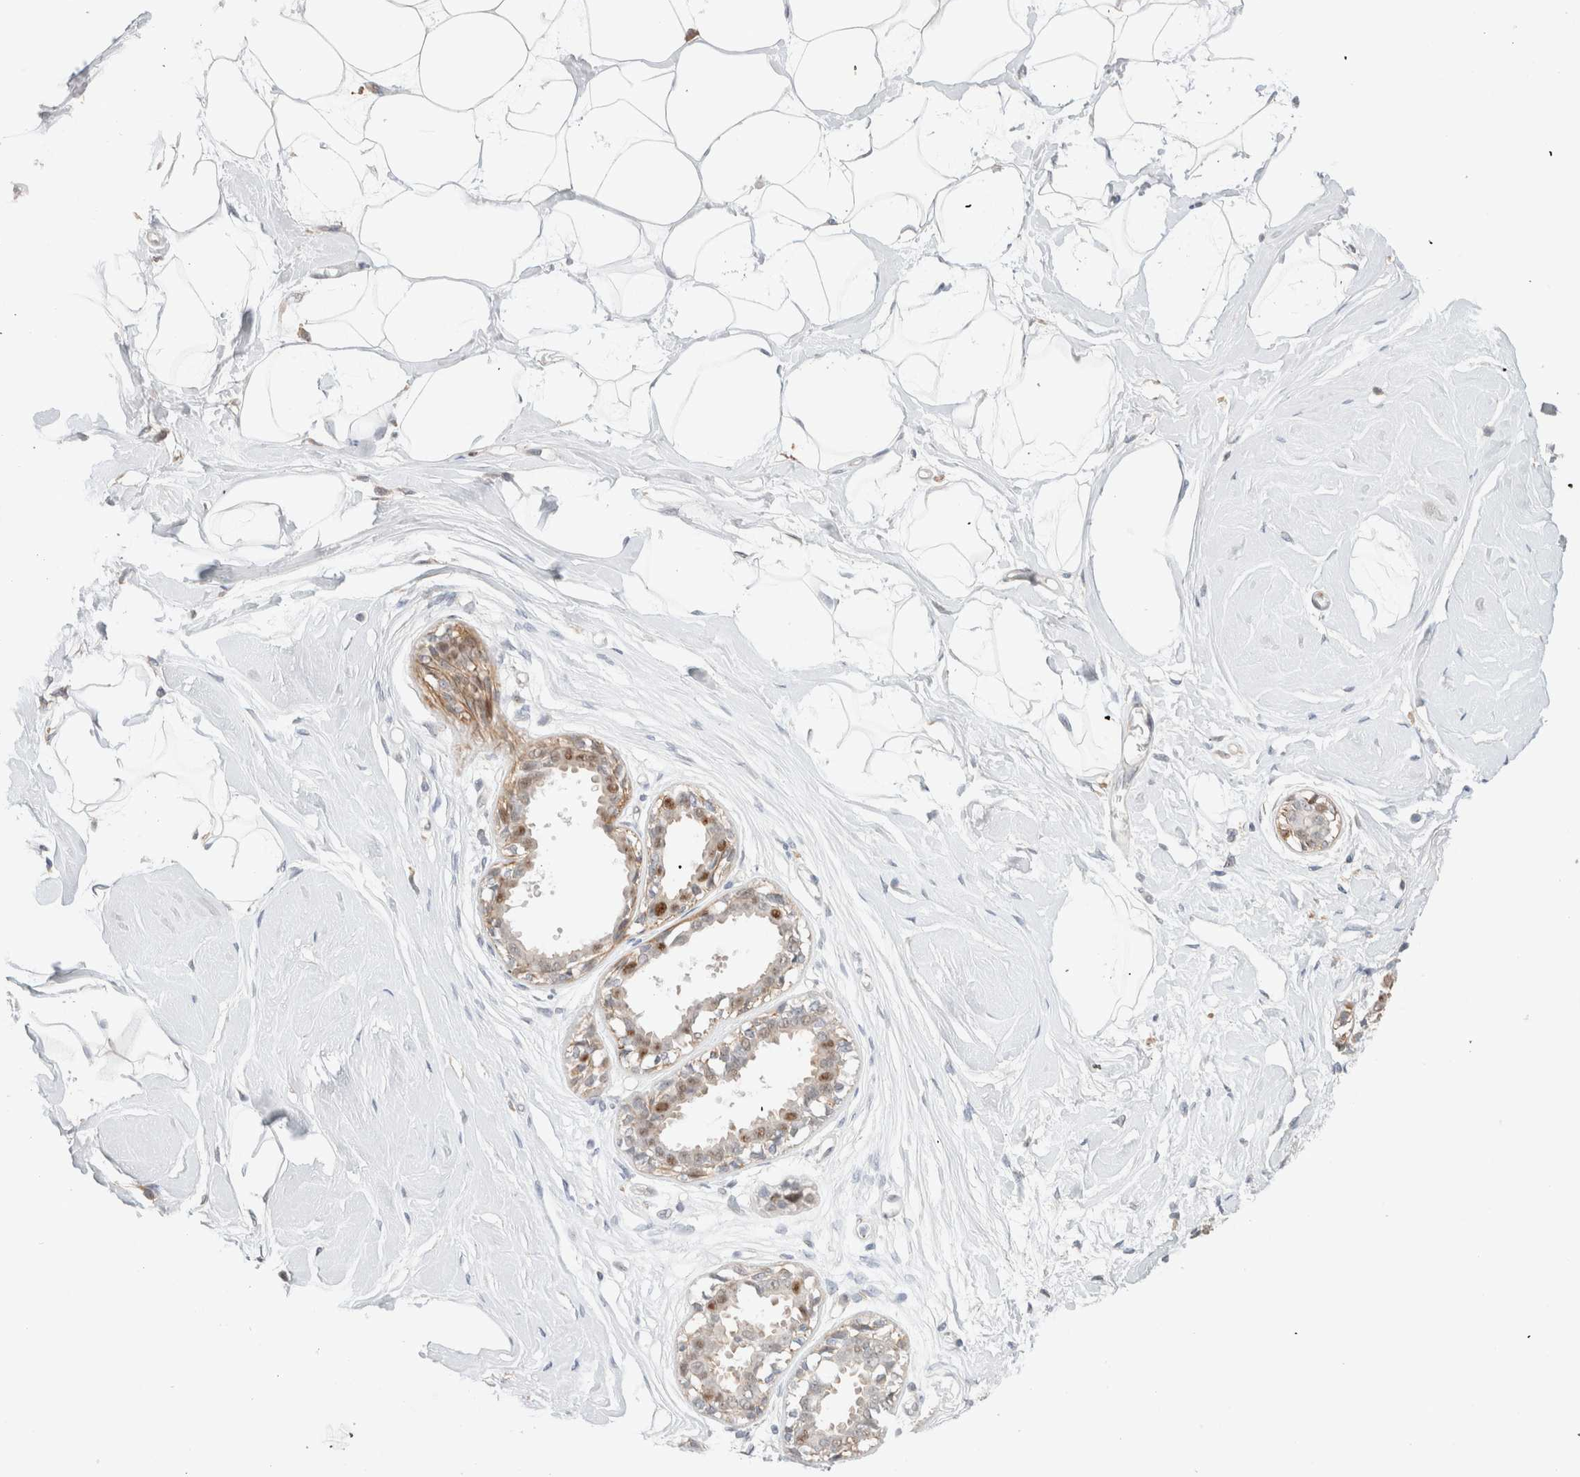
{"staining": {"intensity": "weak", "quantity": "<25%", "location": "nuclear"}, "tissue": "breast", "cell_type": "Adipocytes", "image_type": "normal", "snomed": [{"axis": "morphology", "description": "Normal tissue, NOS"}, {"axis": "topography", "description": "Breast"}], "caption": "Adipocytes are negative for protein expression in unremarkable human breast. The staining is performed using DAB brown chromogen with nuclei counter-stained in using hematoxylin.", "gene": "ID3", "patient": {"sex": "female", "age": 45}}